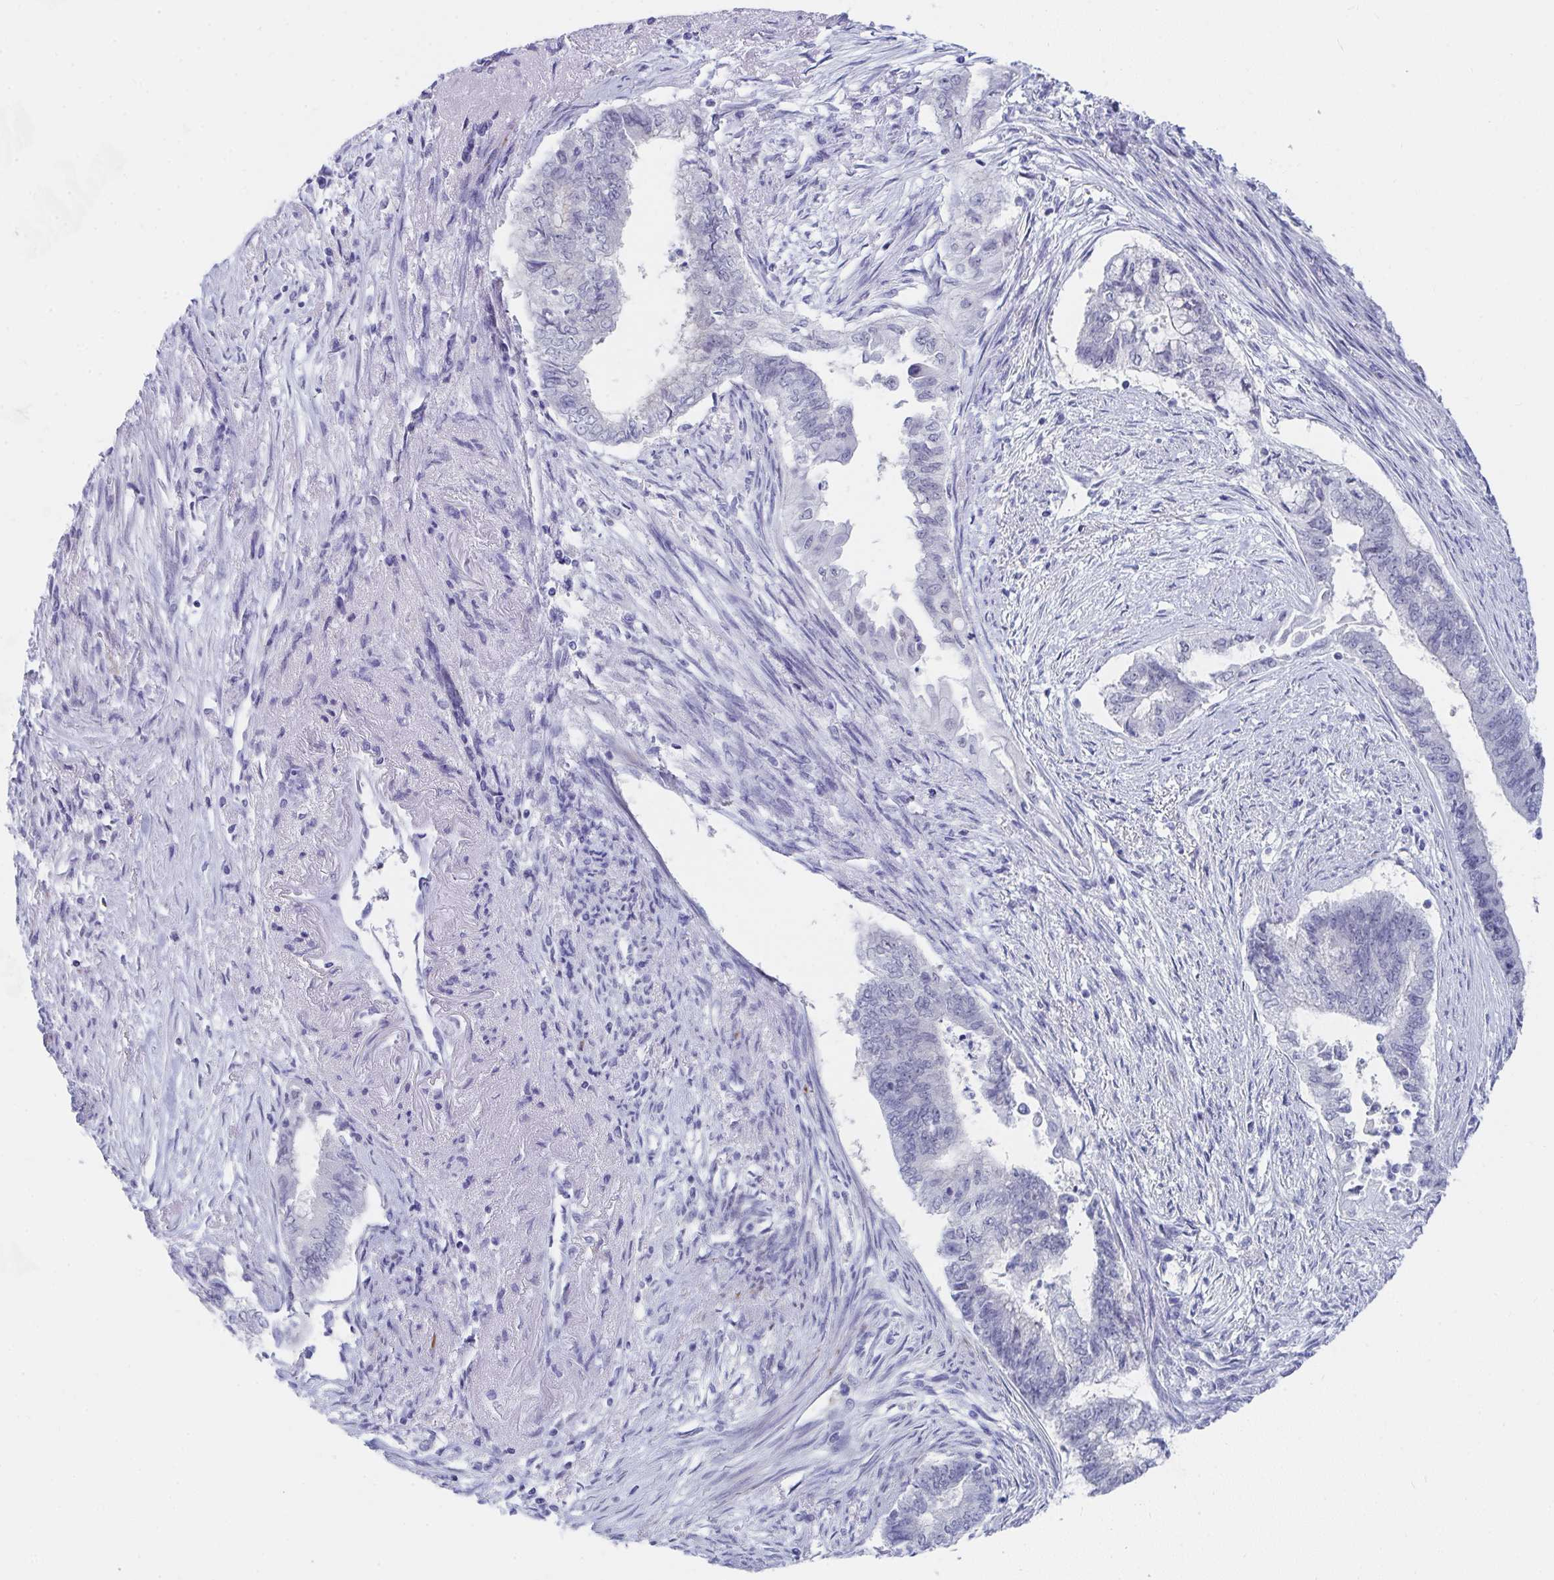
{"staining": {"intensity": "negative", "quantity": "none", "location": "none"}, "tissue": "endometrial cancer", "cell_type": "Tumor cells", "image_type": "cancer", "snomed": [{"axis": "morphology", "description": "Adenocarcinoma, NOS"}, {"axis": "topography", "description": "Endometrium"}], "caption": "Immunohistochemical staining of endometrial cancer demonstrates no significant positivity in tumor cells.", "gene": "DAOA", "patient": {"sex": "female", "age": 65}}